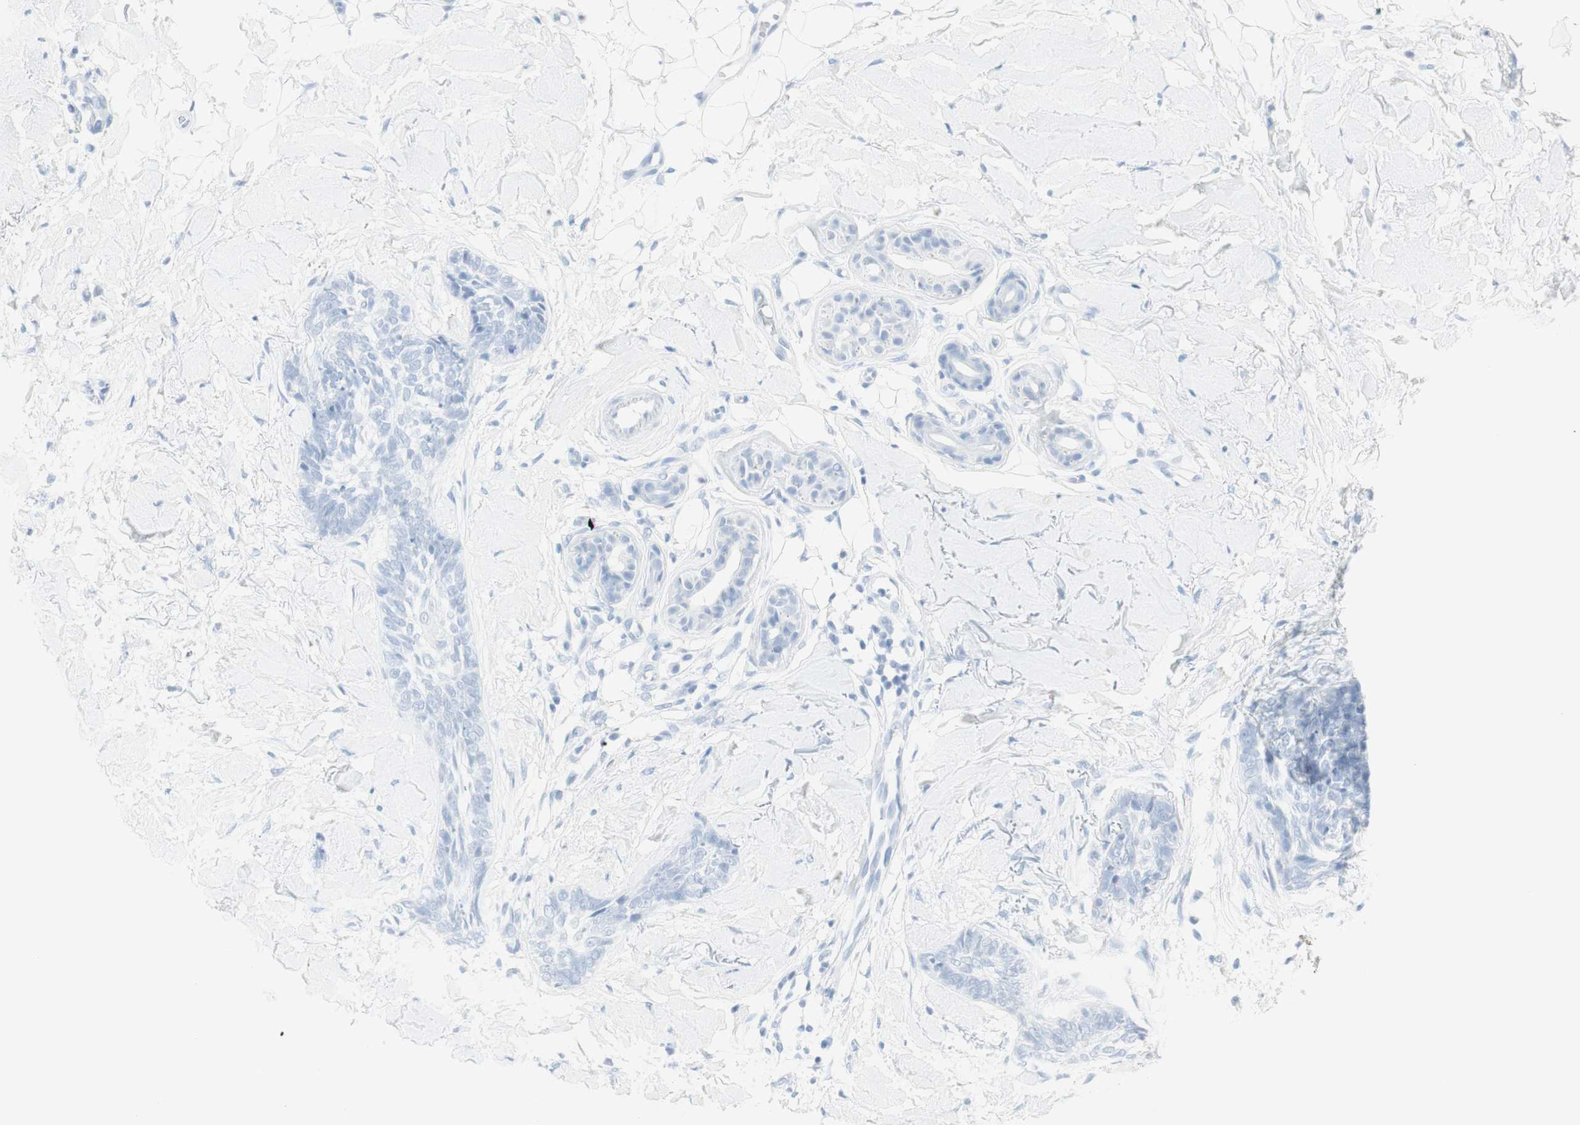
{"staining": {"intensity": "negative", "quantity": "none", "location": "none"}, "tissue": "skin cancer", "cell_type": "Tumor cells", "image_type": "cancer", "snomed": [{"axis": "morphology", "description": "Basal cell carcinoma"}, {"axis": "topography", "description": "Skin"}], "caption": "This is an IHC photomicrograph of human skin basal cell carcinoma. There is no positivity in tumor cells.", "gene": "NAPSA", "patient": {"sex": "female", "age": 58}}